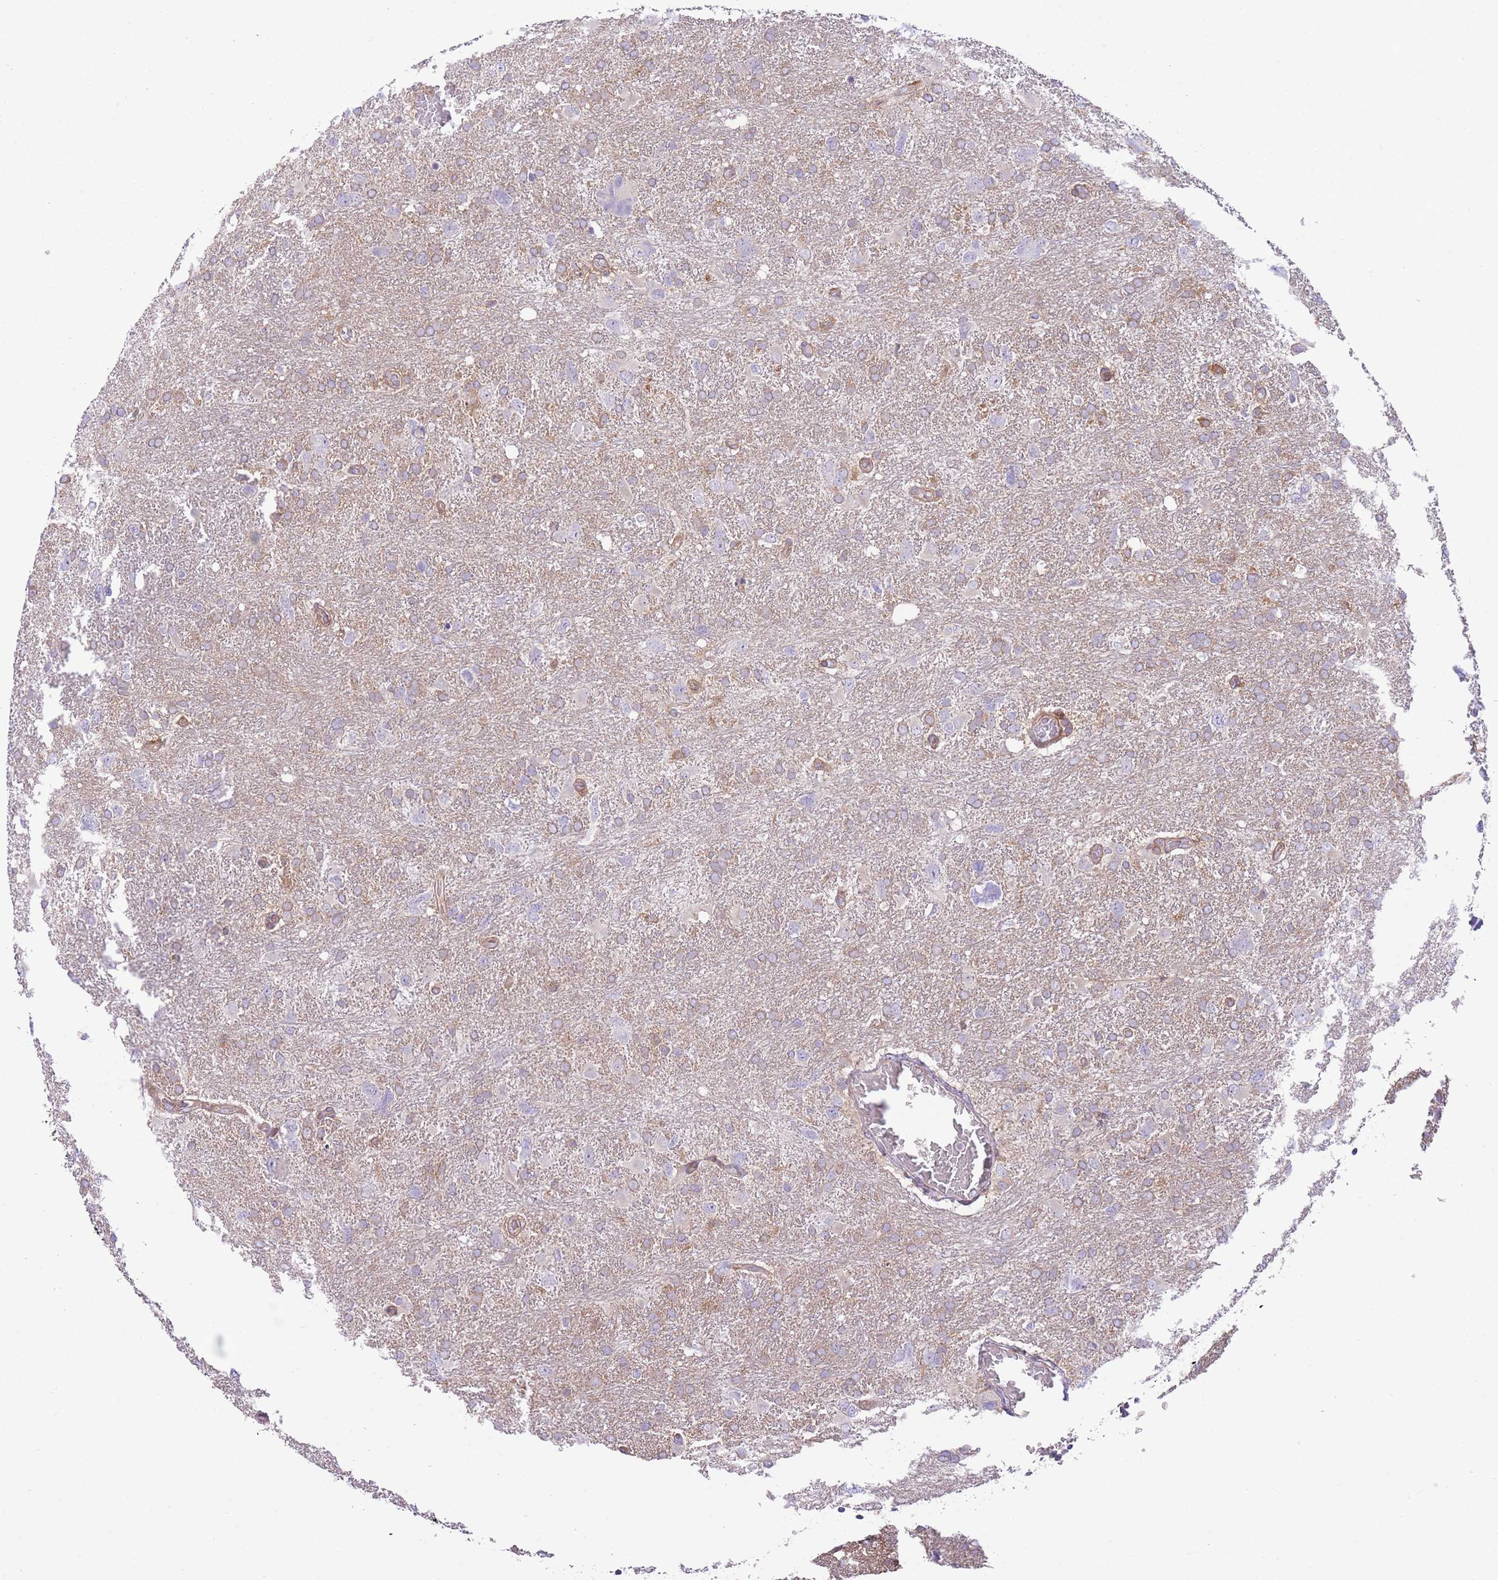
{"staining": {"intensity": "weak", "quantity": "25%-75%", "location": "cytoplasmic/membranous"}, "tissue": "glioma", "cell_type": "Tumor cells", "image_type": "cancer", "snomed": [{"axis": "morphology", "description": "Glioma, malignant, High grade"}, {"axis": "topography", "description": "Brain"}], "caption": "Immunohistochemical staining of human malignant glioma (high-grade) demonstrates low levels of weak cytoplasmic/membranous positivity in approximately 25%-75% of tumor cells.", "gene": "PRKAR1A", "patient": {"sex": "male", "age": 61}}